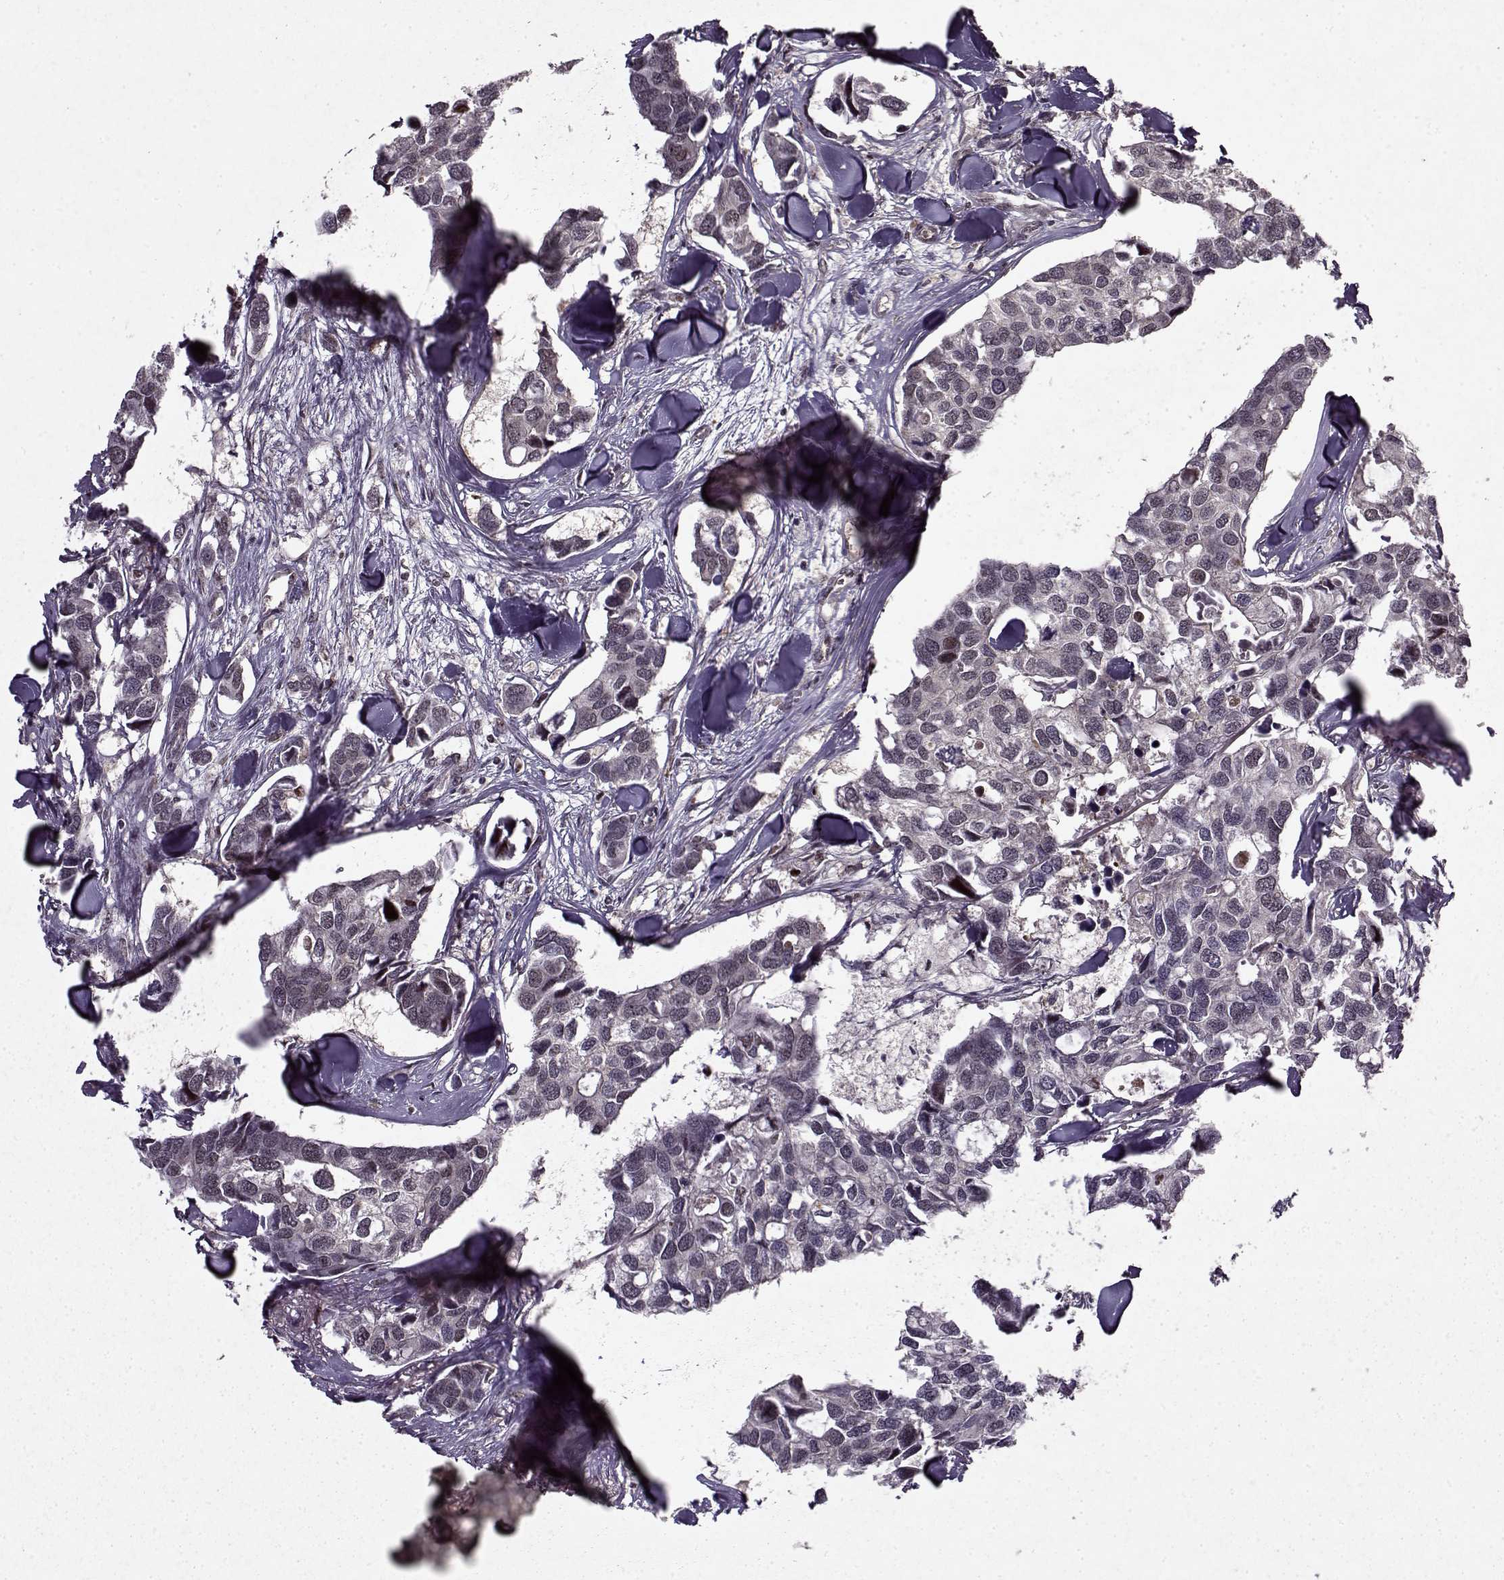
{"staining": {"intensity": "negative", "quantity": "none", "location": "none"}, "tissue": "breast cancer", "cell_type": "Tumor cells", "image_type": "cancer", "snomed": [{"axis": "morphology", "description": "Duct carcinoma"}, {"axis": "topography", "description": "Breast"}], "caption": "Immunohistochemistry of human breast cancer (infiltrating ductal carcinoma) exhibits no positivity in tumor cells.", "gene": "PSMA7", "patient": {"sex": "female", "age": 83}}